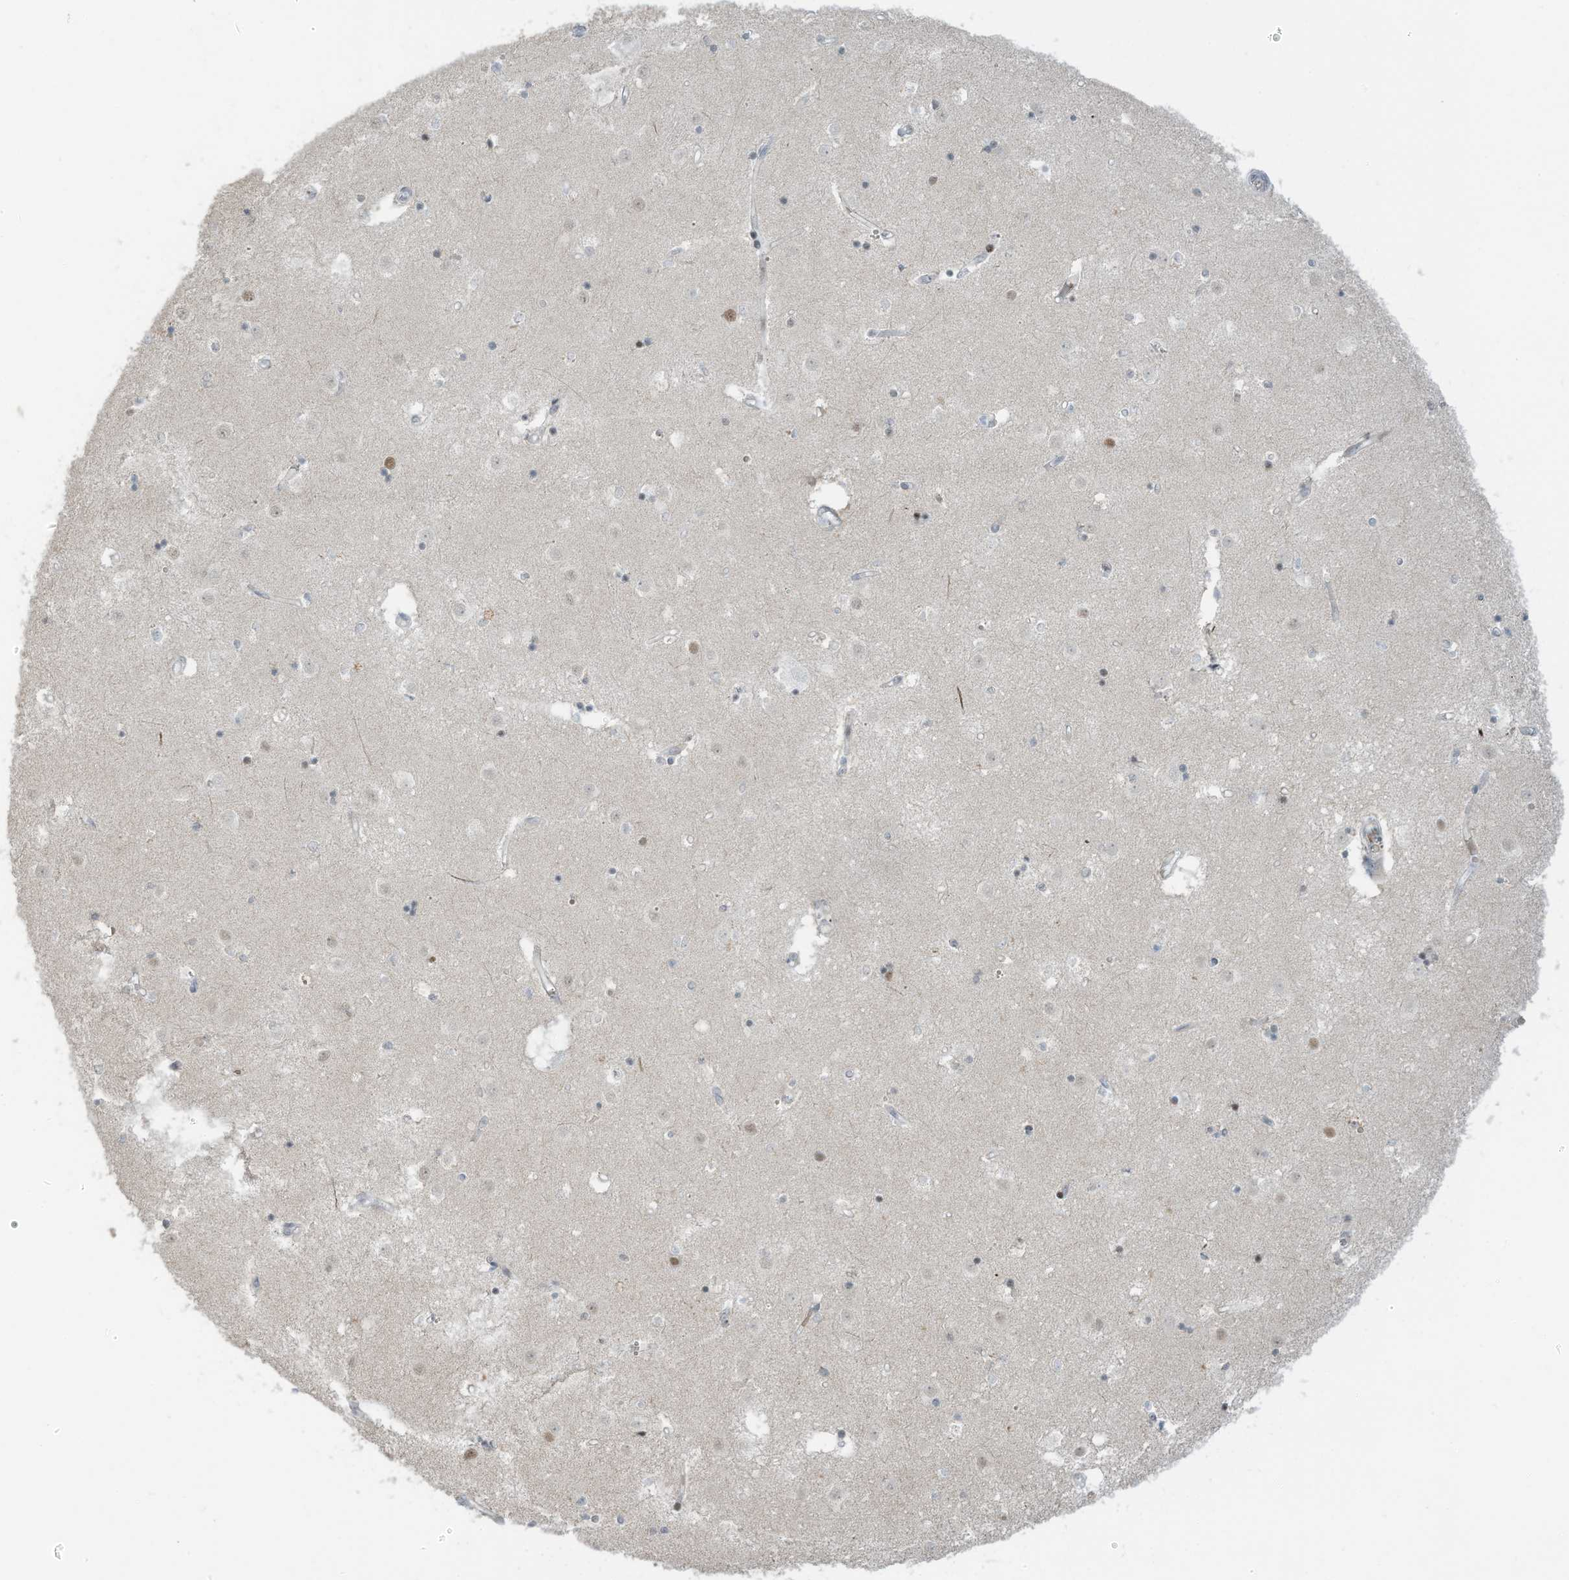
{"staining": {"intensity": "moderate", "quantity": "25%-75%", "location": "nuclear"}, "tissue": "caudate", "cell_type": "Glial cells", "image_type": "normal", "snomed": [{"axis": "morphology", "description": "Normal tissue, NOS"}, {"axis": "topography", "description": "Lateral ventricle wall"}], "caption": "Immunohistochemistry photomicrograph of normal caudate: caudate stained using immunohistochemistry (IHC) reveals medium levels of moderate protein expression localized specifically in the nuclear of glial cells, appearing as a nuclear brown color.", "gene": "ZCWPW2", "patient": {"sex": "male", "age": 45}}